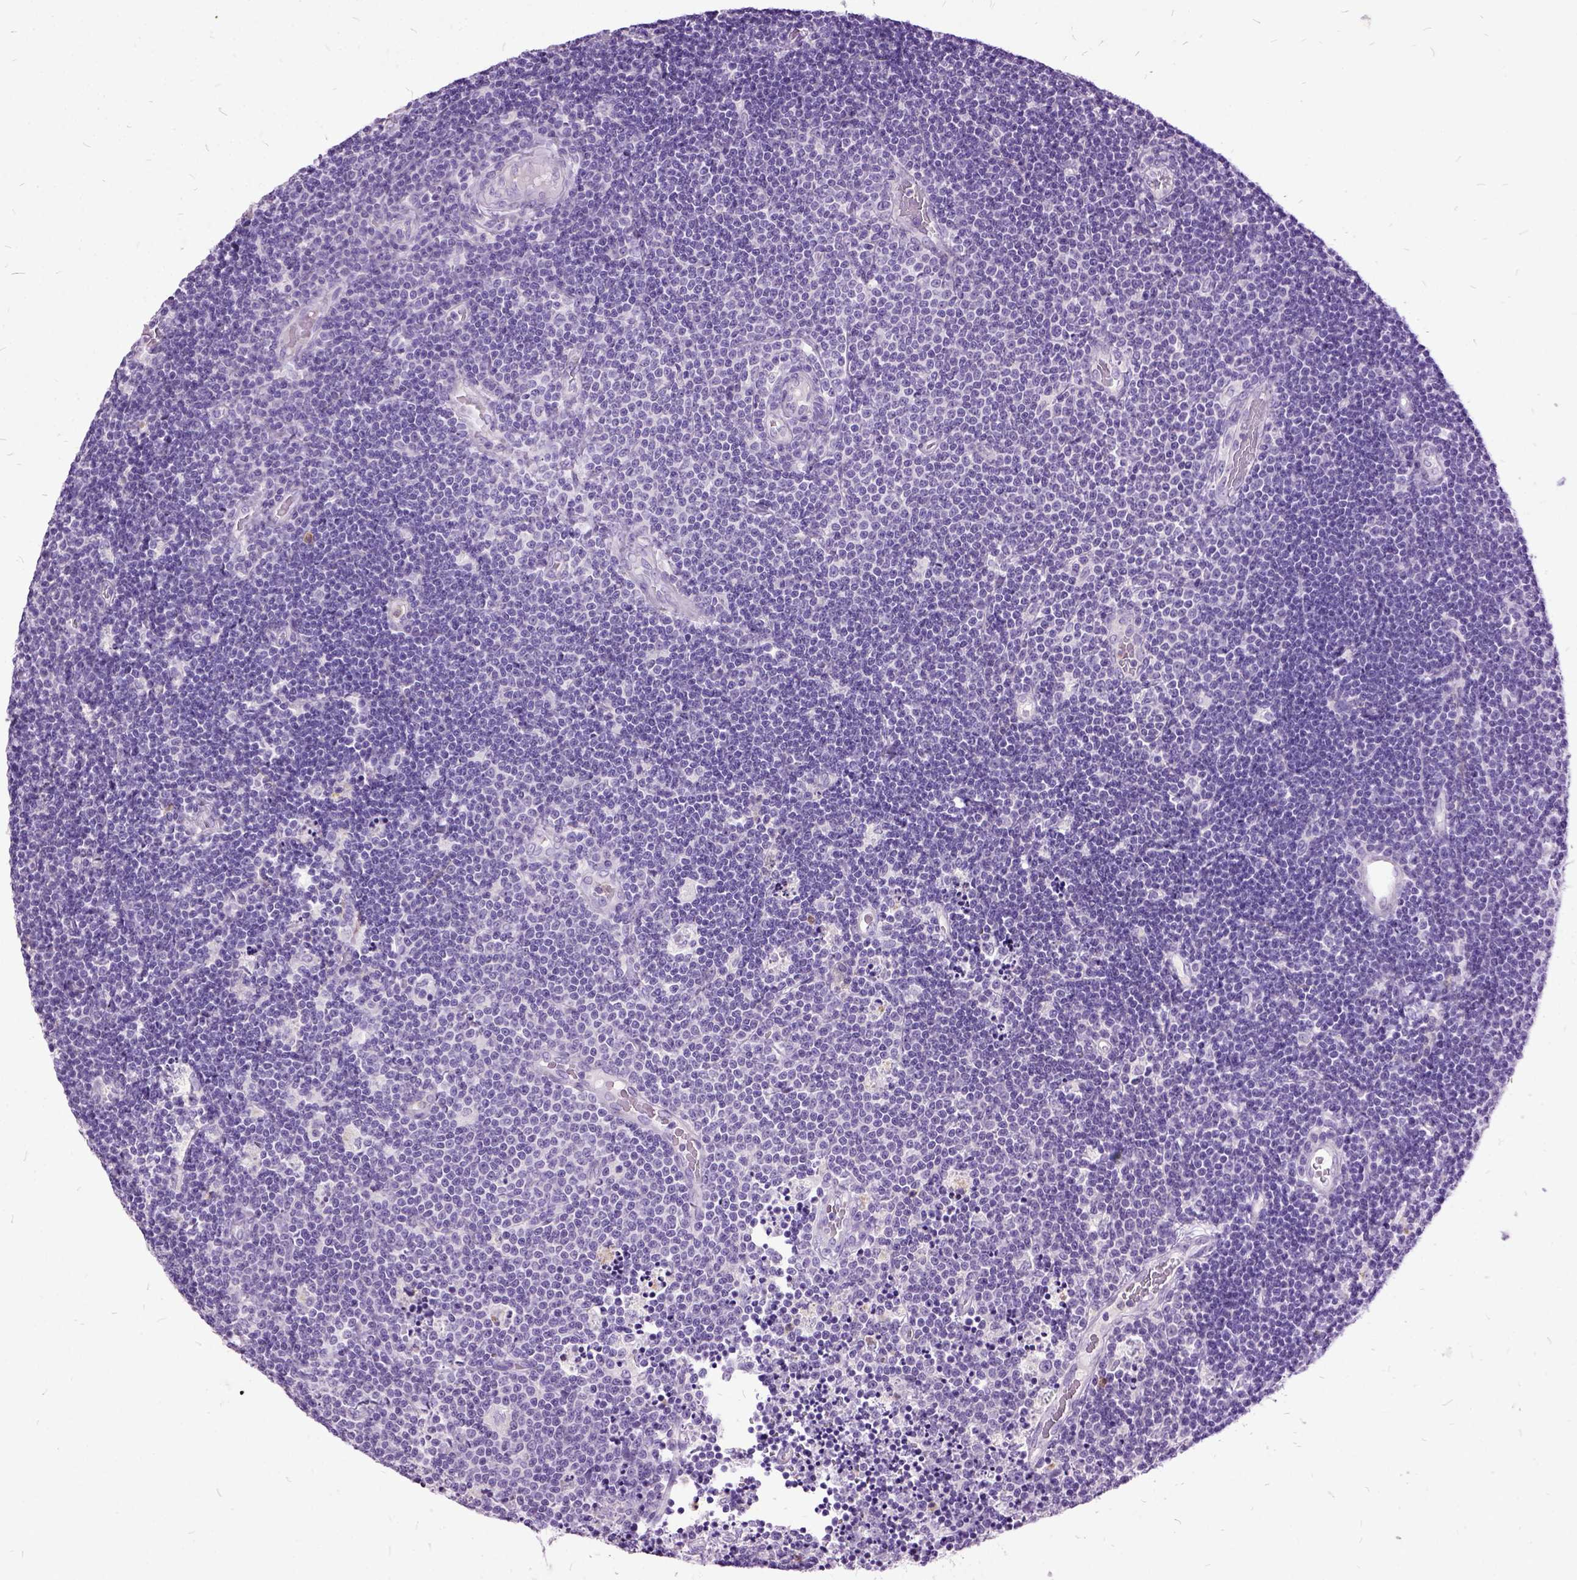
{"staining": {"intensity": "negative", "quantity": "none", "location": "none"}, "tissue": "lymphoma", "cell_type": "Tumor cells", "image_type": "cancer", "snomed": [{"axis": "morphology", "description": "Malignant lymphoma, non-Hodgkin's type, Low grade"}, {"axis": "topography", "description": "Brain"}], "caption": "The photomicrograph demonstrates no significant staining in tumor cells of malignant lymphoma, non-Hodgkin's type (low-grade).", "gene": "MME", "patient": {"sex": "female", "age": 66}}